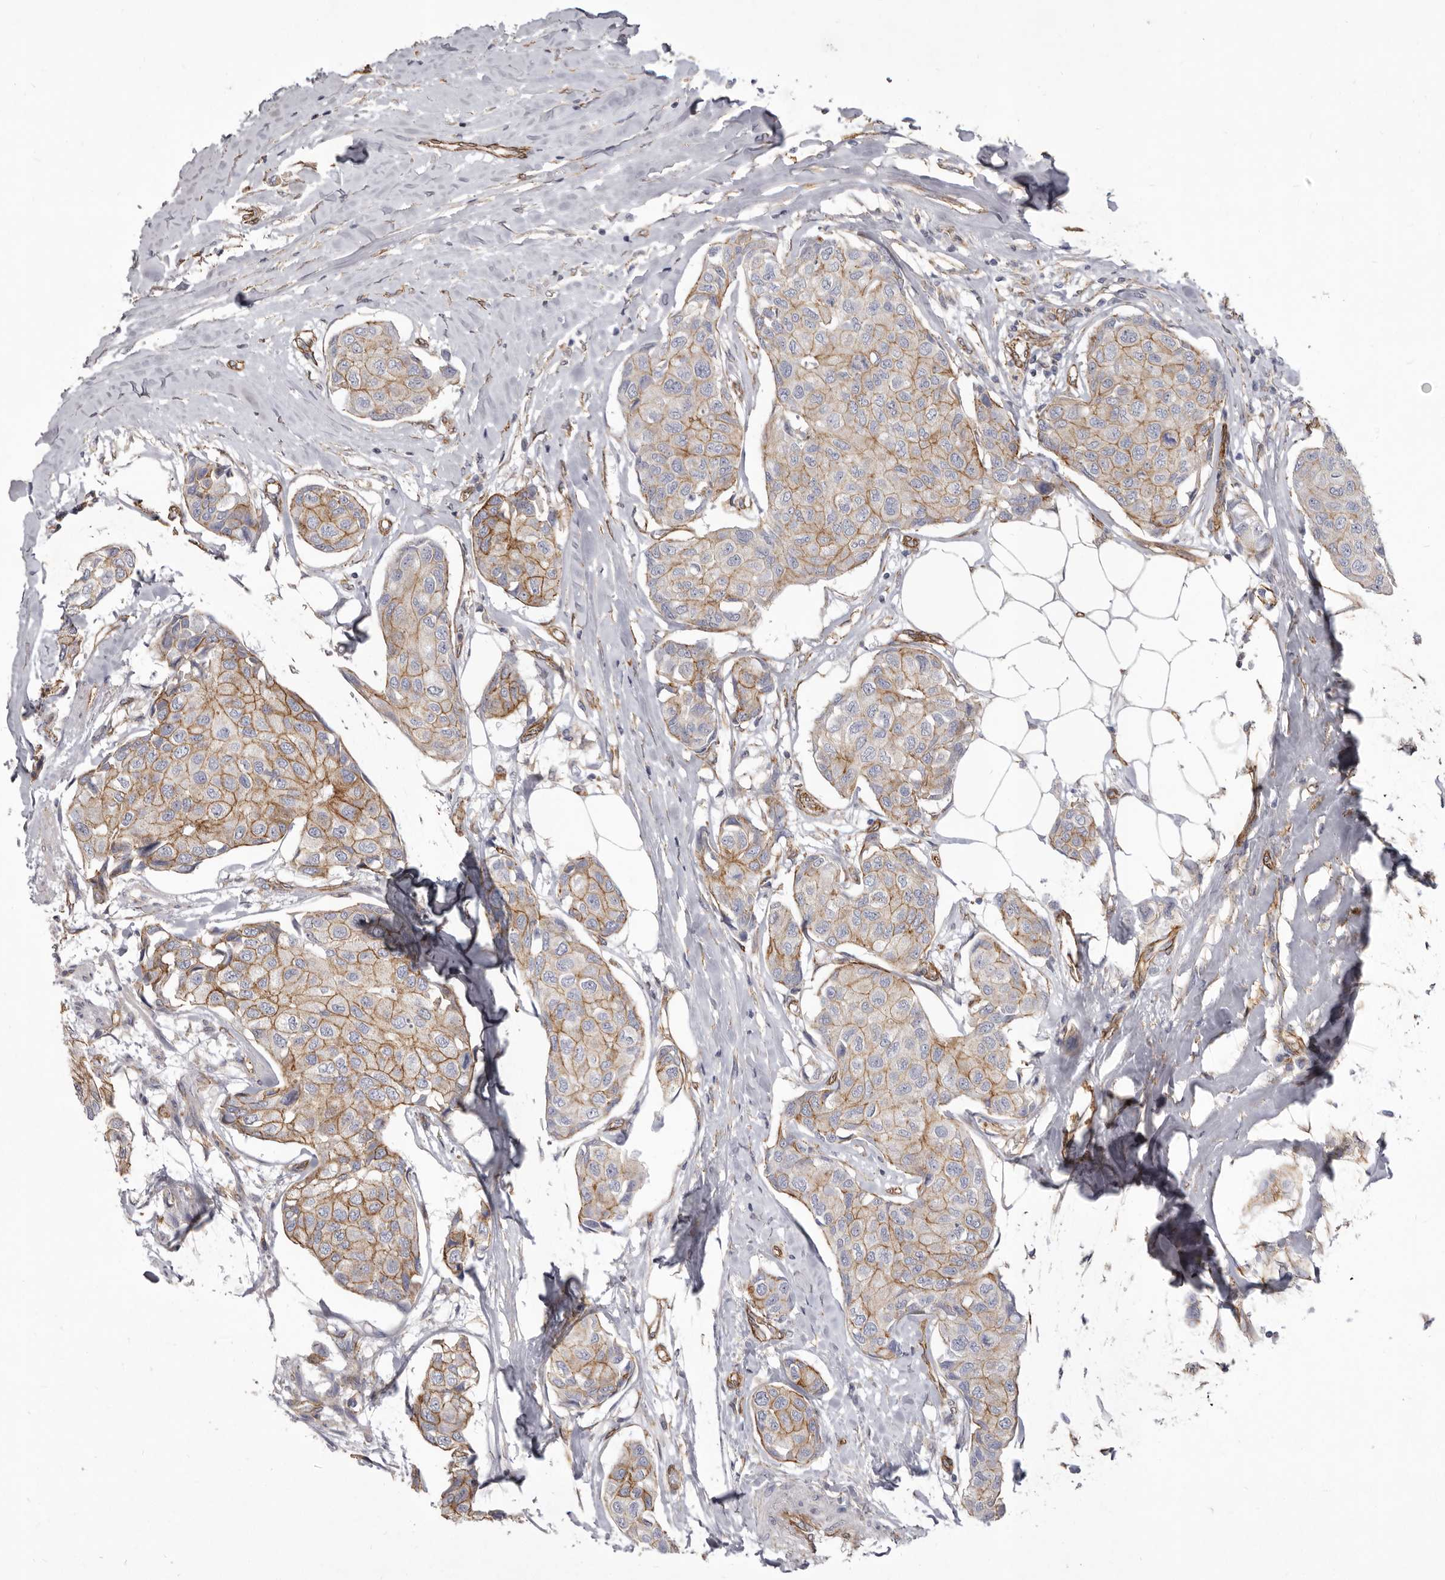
{"staining": {"intensity": "moderate", "quantity": ">75%", "location": "cytoplasmic/membranous"}, "tissue": "breast cancer", "cell_type": "Tumor cells", "image_type": "cancer", "snomed": [{"axis": "morphology", "description": "Duct carcinoma"}, {"axis": "topography", "description": "Breast"}], "caption": "Immunohistochemical staining of breast cancer (intraductal carcinoma) reveals medium levels of moderate cytoplasmic/membranous positivity in about >75% of tumor cells.", "gene": "P2RX6", "patient": {"sex": "female", "age": 80}}